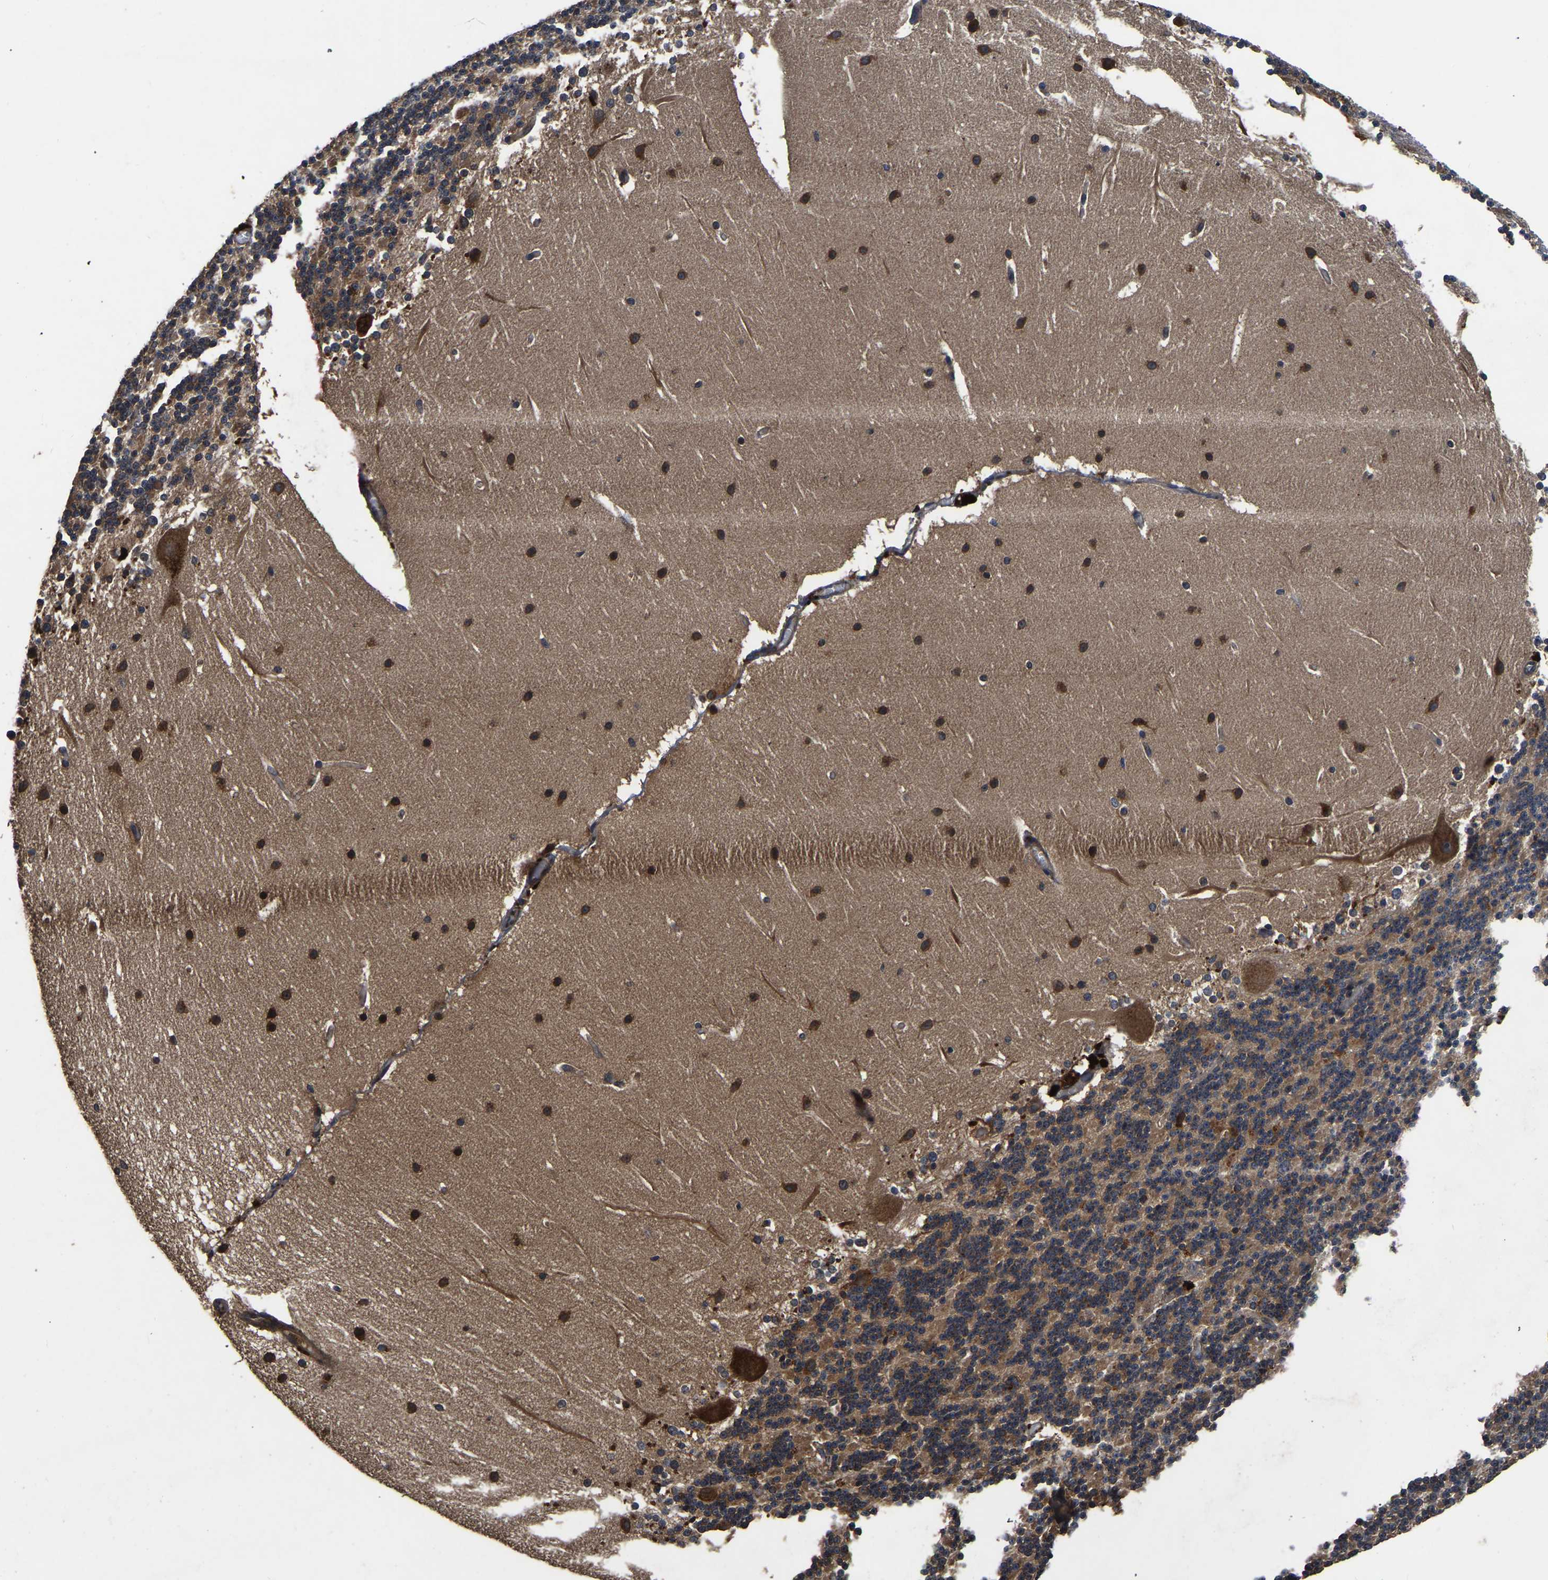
{"staining": {"intensity": "moderate", "quantity": "<25%", "location": "cytoplasmic/membranous"}, "tissue": "cerebellum", "cell_type": "Cells in granular layer", "image_type": "normal", "snomed": [{"axis": "morphology", "description": "Normal tissue, NOS"}, {"axis": "topography", "description": "Cerebellum"}], "caption": "Unremarkable cerebellum demonstrates moderate cytoplasmic/membranous positivity in approximately <25% of cells in granular layer The staining is performed using DAB brown chromogen to label protein expression. The nuclei are counter-stained blue using hematoxylin..", "gene": "CRYZL1", "patient": {"sex": "female", "age": 19}}